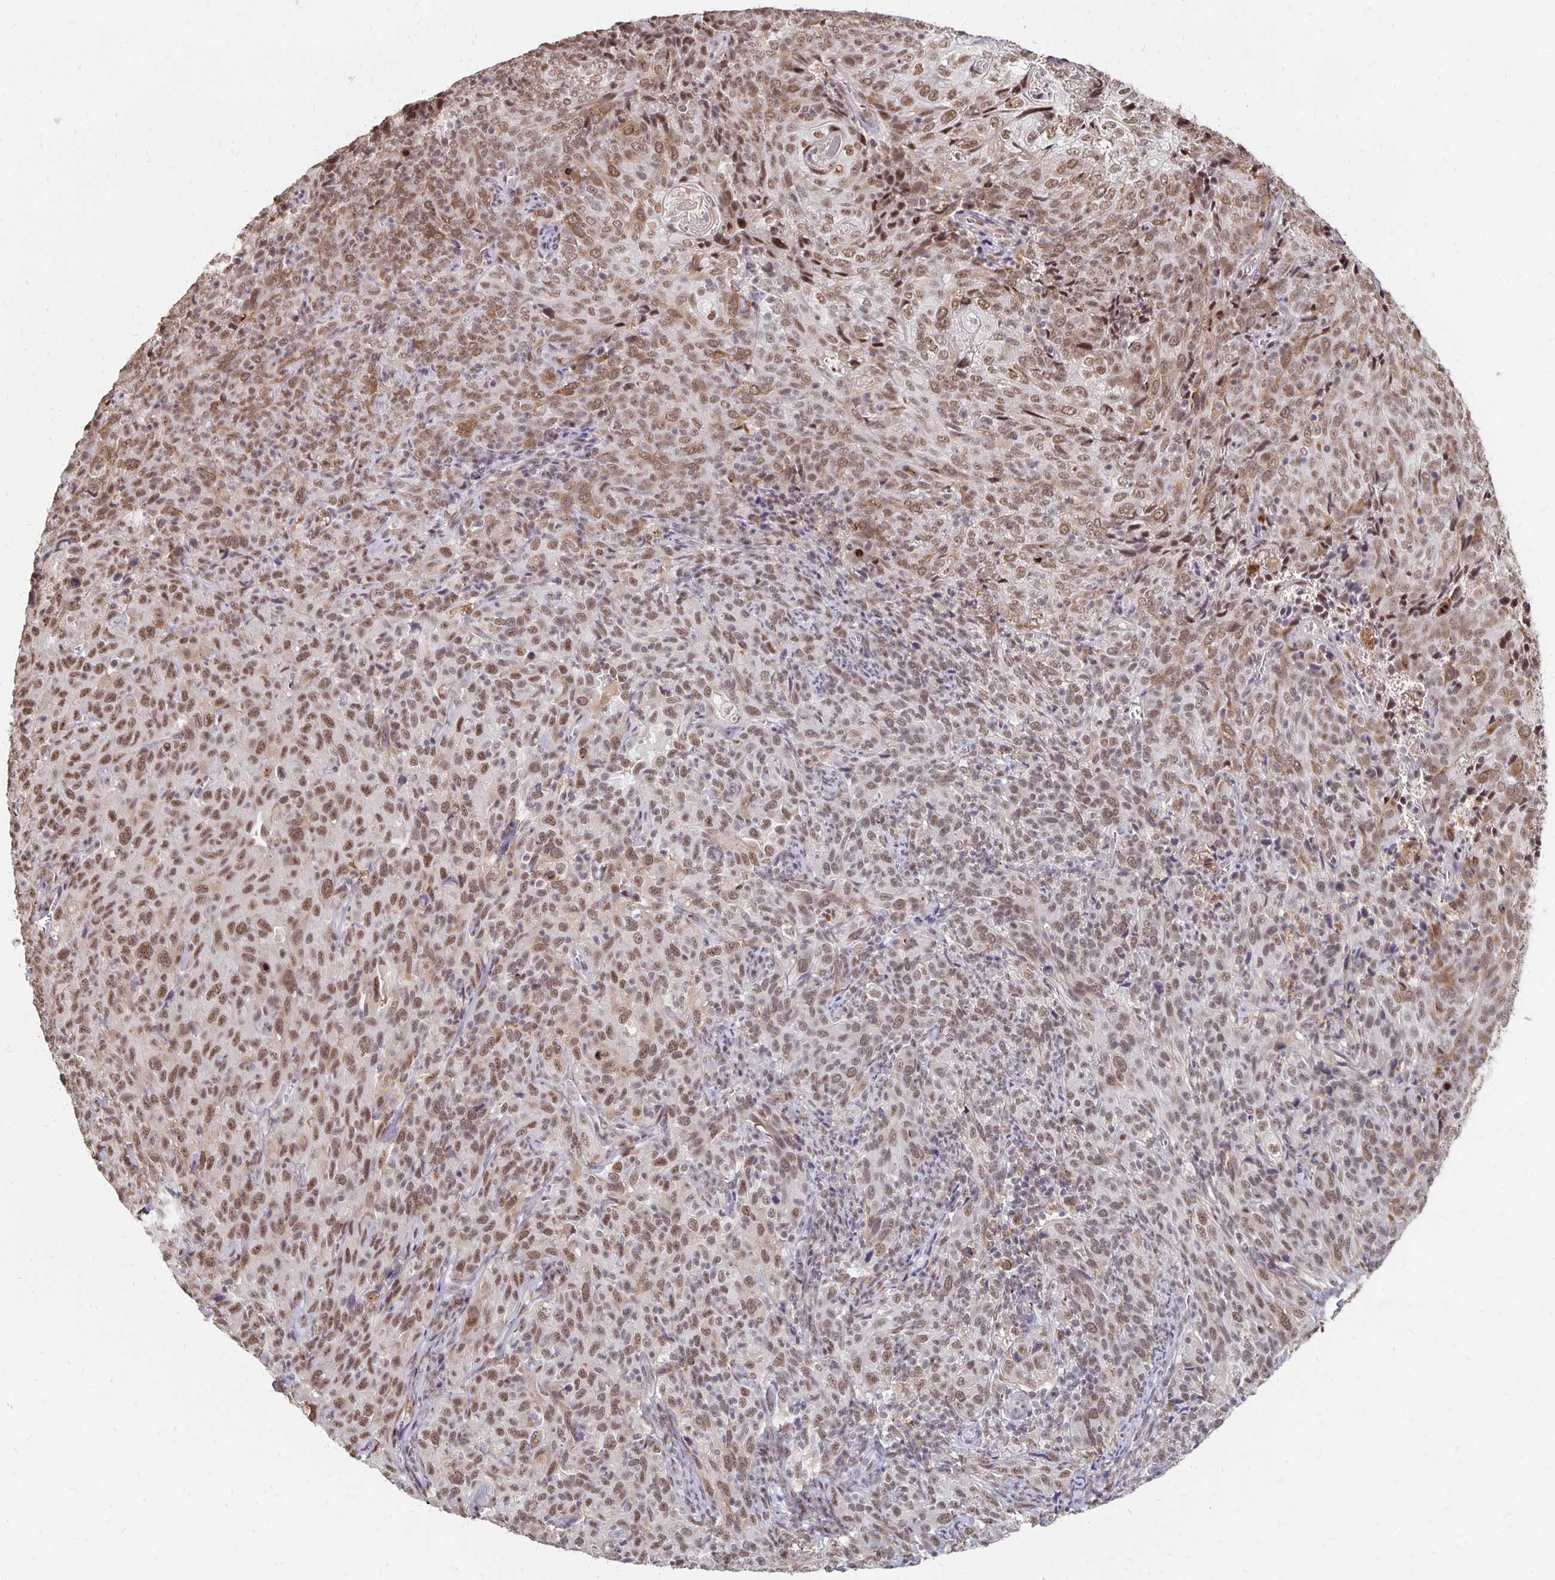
{"staining": {"intensity": "moderate", "quantity": ">75%", "location": "nuclear"}, "tissue": "cervical cancer", "cell_type": "Tumor cells", "image_type": "cancer", "snomed": [{"axis": "morphology", "description": "Squamous cell carcinoma, NOS"}, {"axis": "topography", "description": "Cervix"}], "caption": "Brown immunohistochemical staining in human cervical cancer (squamous cell carcinoma) displays moderate nuclear expression in about >75% of tumor cells.", "gene": "CLASRP", "patient": {"sex": "female", "age": 51}}